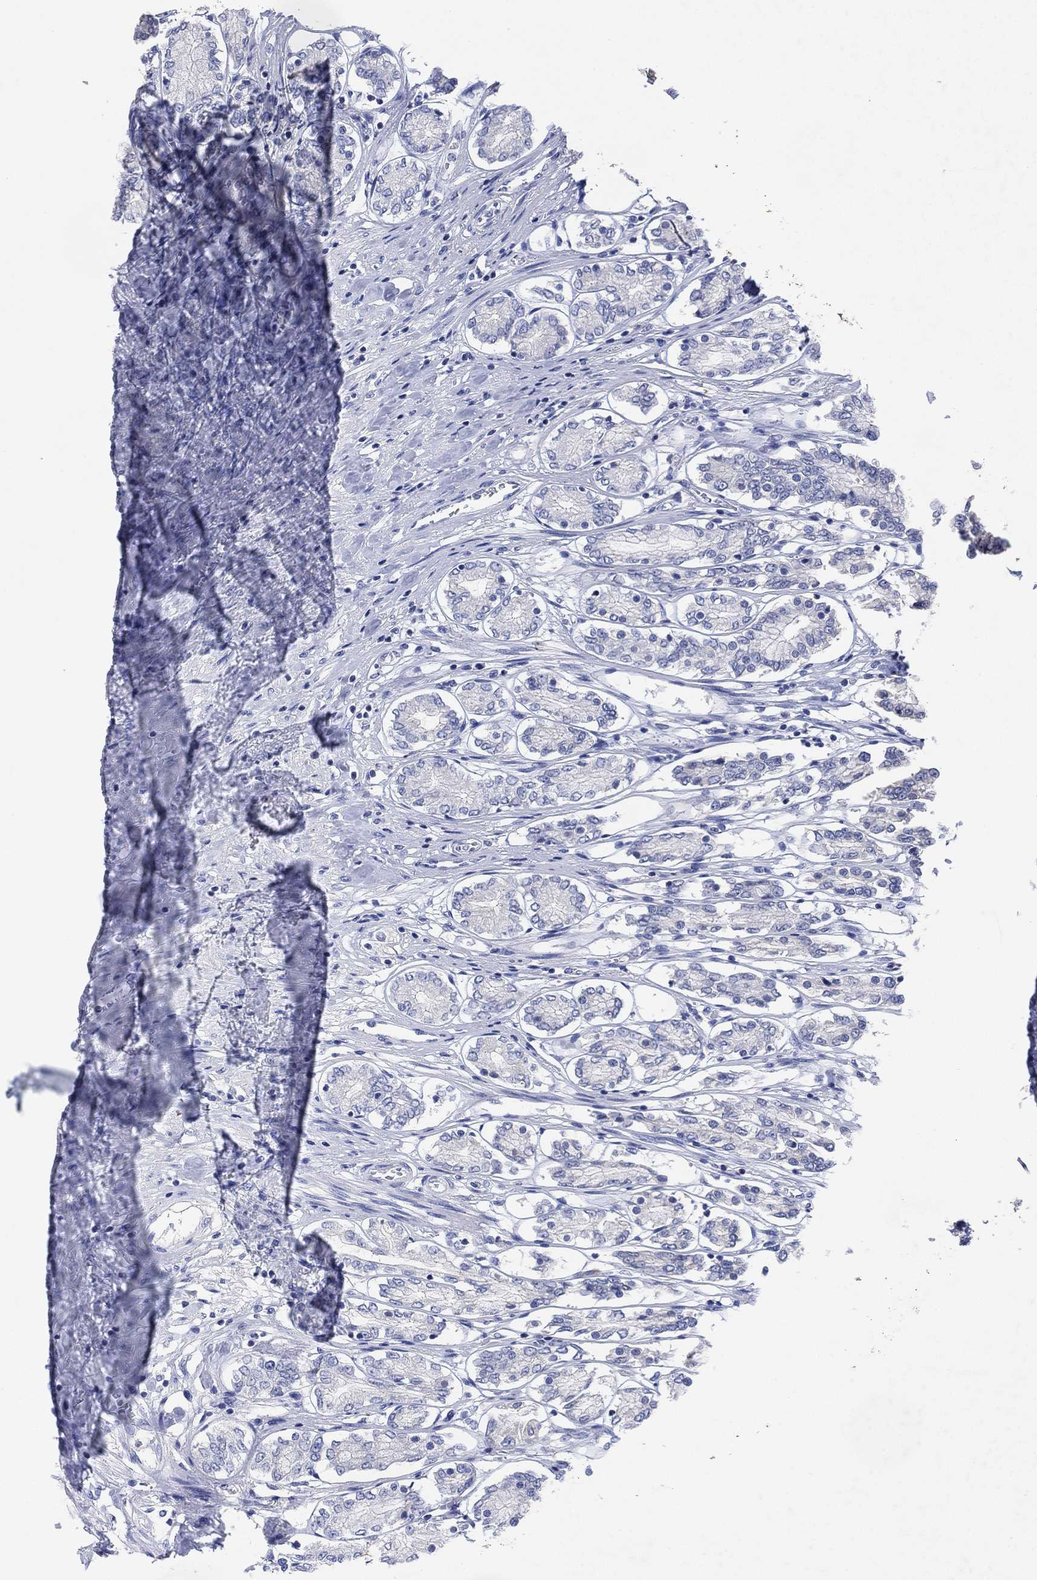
{"staining": {"intensity": "negative", "quantity": "none", "location": "none"}, "tissue": "stomach", "cell_type": "Glandular cells", "image_type": "normal", "snomed": [{"axis": "morphology", "description": "Normal tissue, NOS"}, {"axis": "topography", "description": "Stomach"}], "caption": "DAB immunohistochemical staining of unremarkable human stomach displays no significant expression in glandular cells. The staining was performed using DAB (3,3'-diaminobenzidine) to visualize the protein expression in brown, while the nuclei were stained in blue with hematoxylin (Magnification: 20x).", "gene": "CHRNA3", "patient": {"sex": "female", "age": 65}}